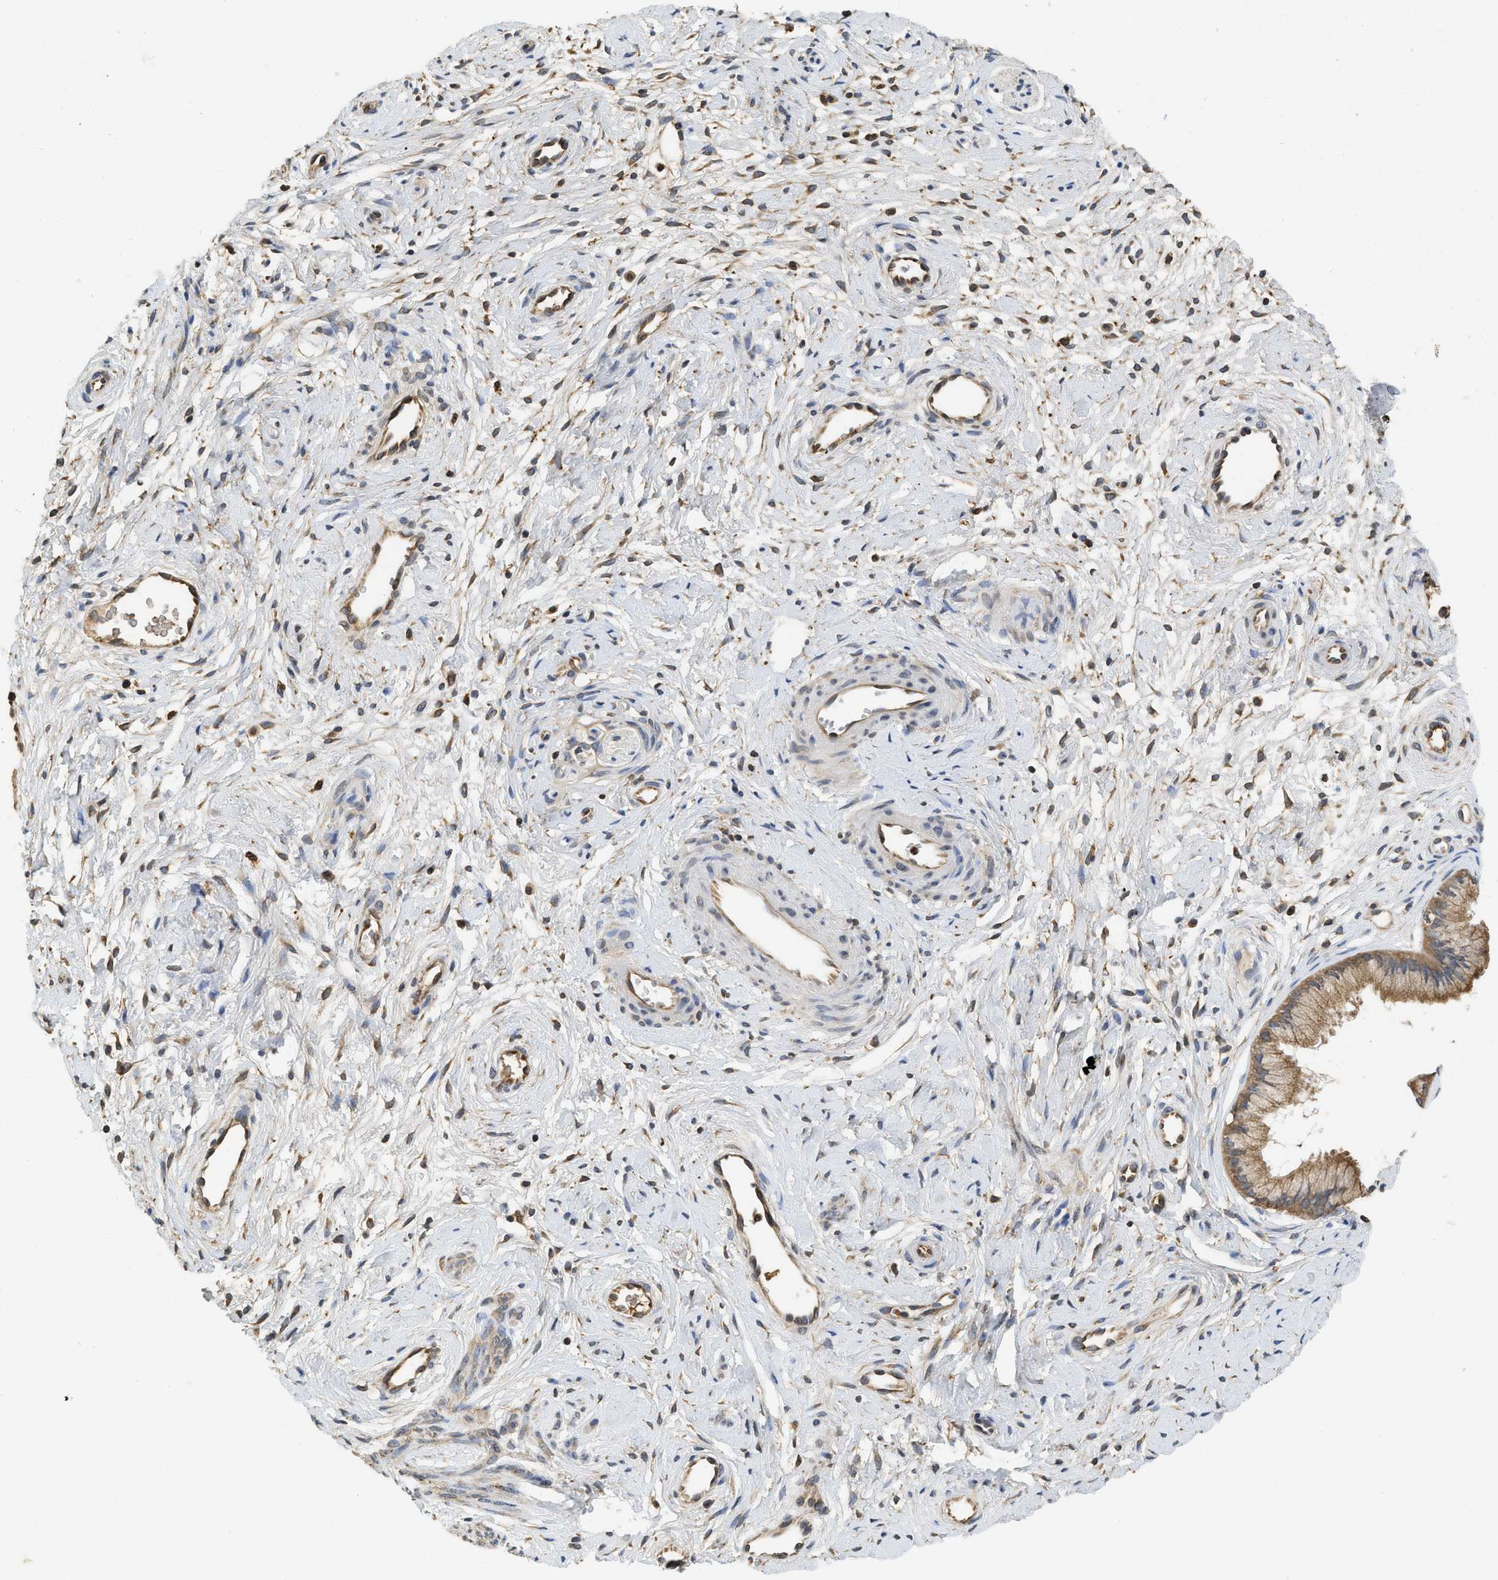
{"staining": {"intensity": "moderate", "quantity": ">75%", "location": "cytoplasmic/membranous"}, "tissue": "cervix", "cell_type": "Glandular cells", "image_type": "normal", "snomed": [{"axis": "morphology", "description": "Normal tissue, NOS"}, {"axis": "topography", "description": "Cervix"}], "caption": "A micrograph of human cervix stained for a protein displays moderate cytoplasmic/membranous brown staining in glandular cells. The protein is stained brown, and the nuclei are stained in blue (DAB IHC with brightfield microscopy, high magnification).", "gene": "BCAP31", "patient": {"sex": "female", "age": 39}}